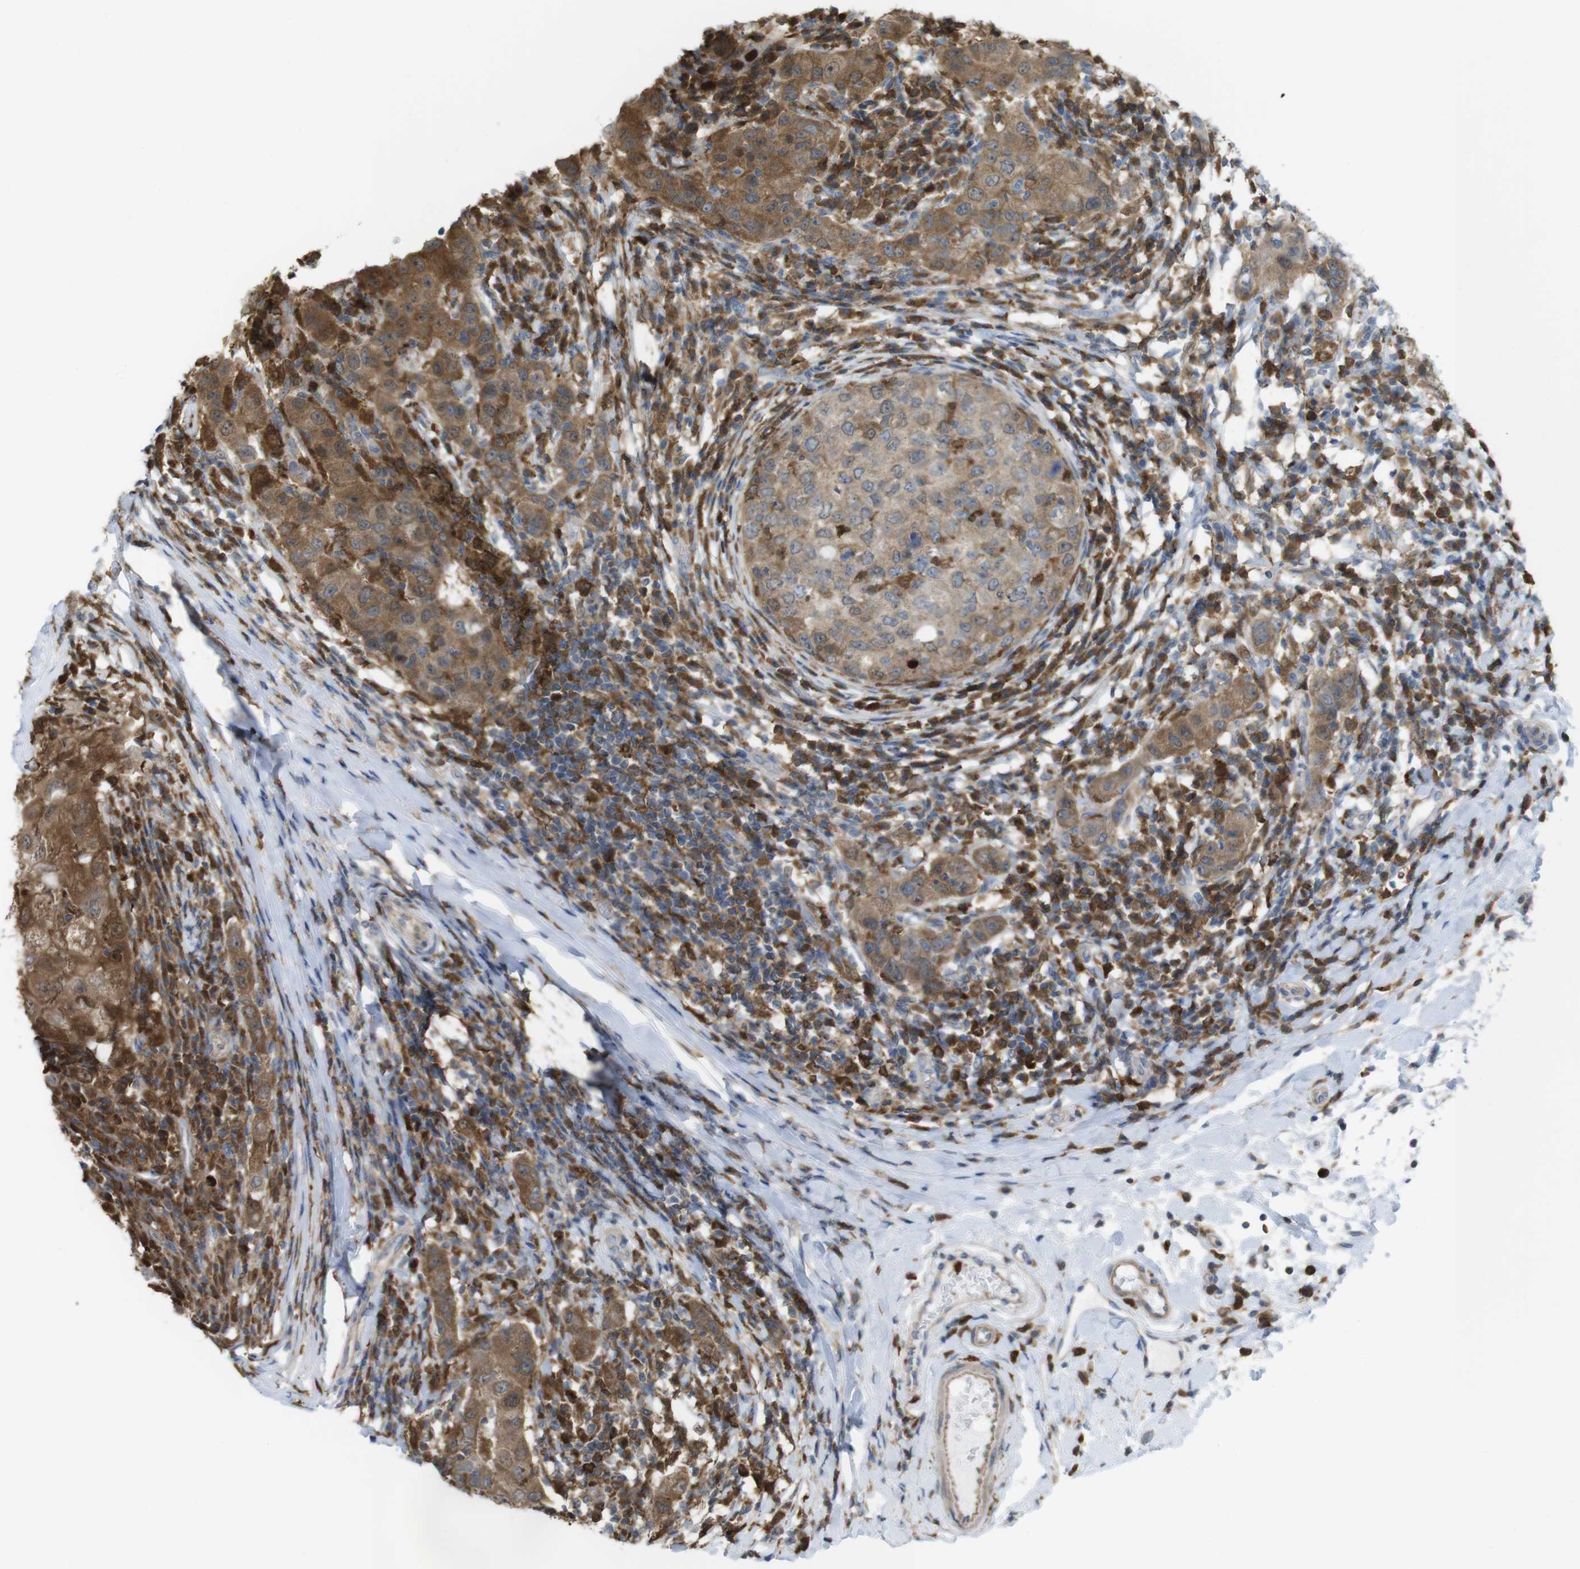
{"staining": {"intensity": "moderate", "quantity": ">75%", "location": "cytoplasmic/membranous"}, "tissue": "breast cancer", "cell_type": "Tumor cells", "image_type": "cancer", "snomed": [{"axis": "morphology", "description": "Duct carcinoma"}, {"axis": "topography", "description": "Breast"}], "caption": "A histopathology image of human breast cancer (infiltrating ductal carcinoma) stained for a protein displays moderate cytoplasmic/membranous brown staining in tumor cells. (Brightfield microscopy of DAB IHC at high magnification).", "gene": "PRKCD", "patient": {"sex": "female", "age": 27}}